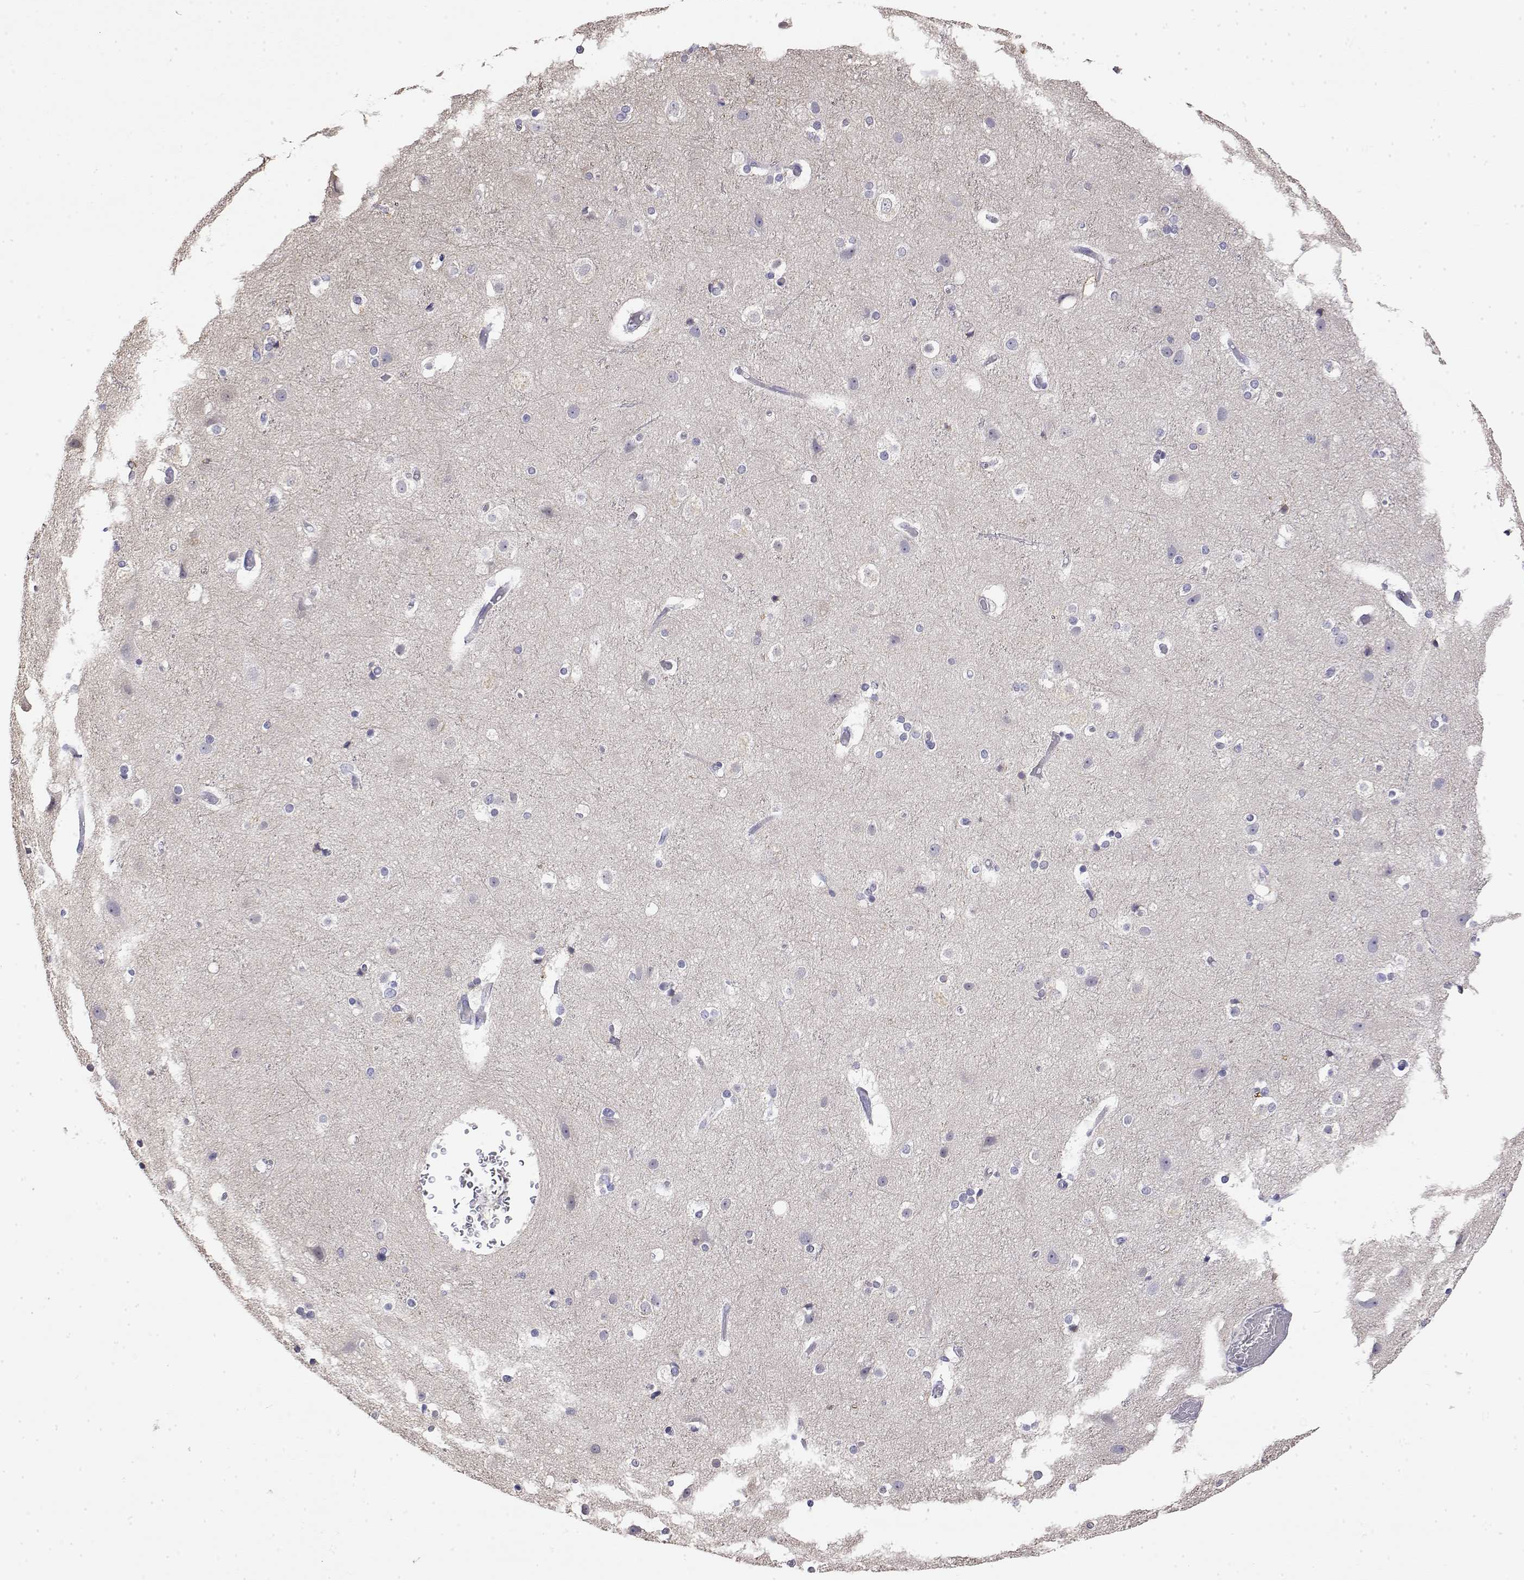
{"staining": {"intensity": "negative", "quantity": "none", "location": "none"}, "tissue": "cerebral cortex", "cell_type": "Endothelial cells", "image_type": "normal", "snomed": [{"axis": "morphology", "description": "Normal tissue, NOS"}, {"axis": "topography", "description": "Cerebral cortex"}], "caption": "Endothelial cells are negative for brown protein staining in benign cerebral cortex.", "gene": "LY6D", "patient": {"sex": "female", "age": 52}}